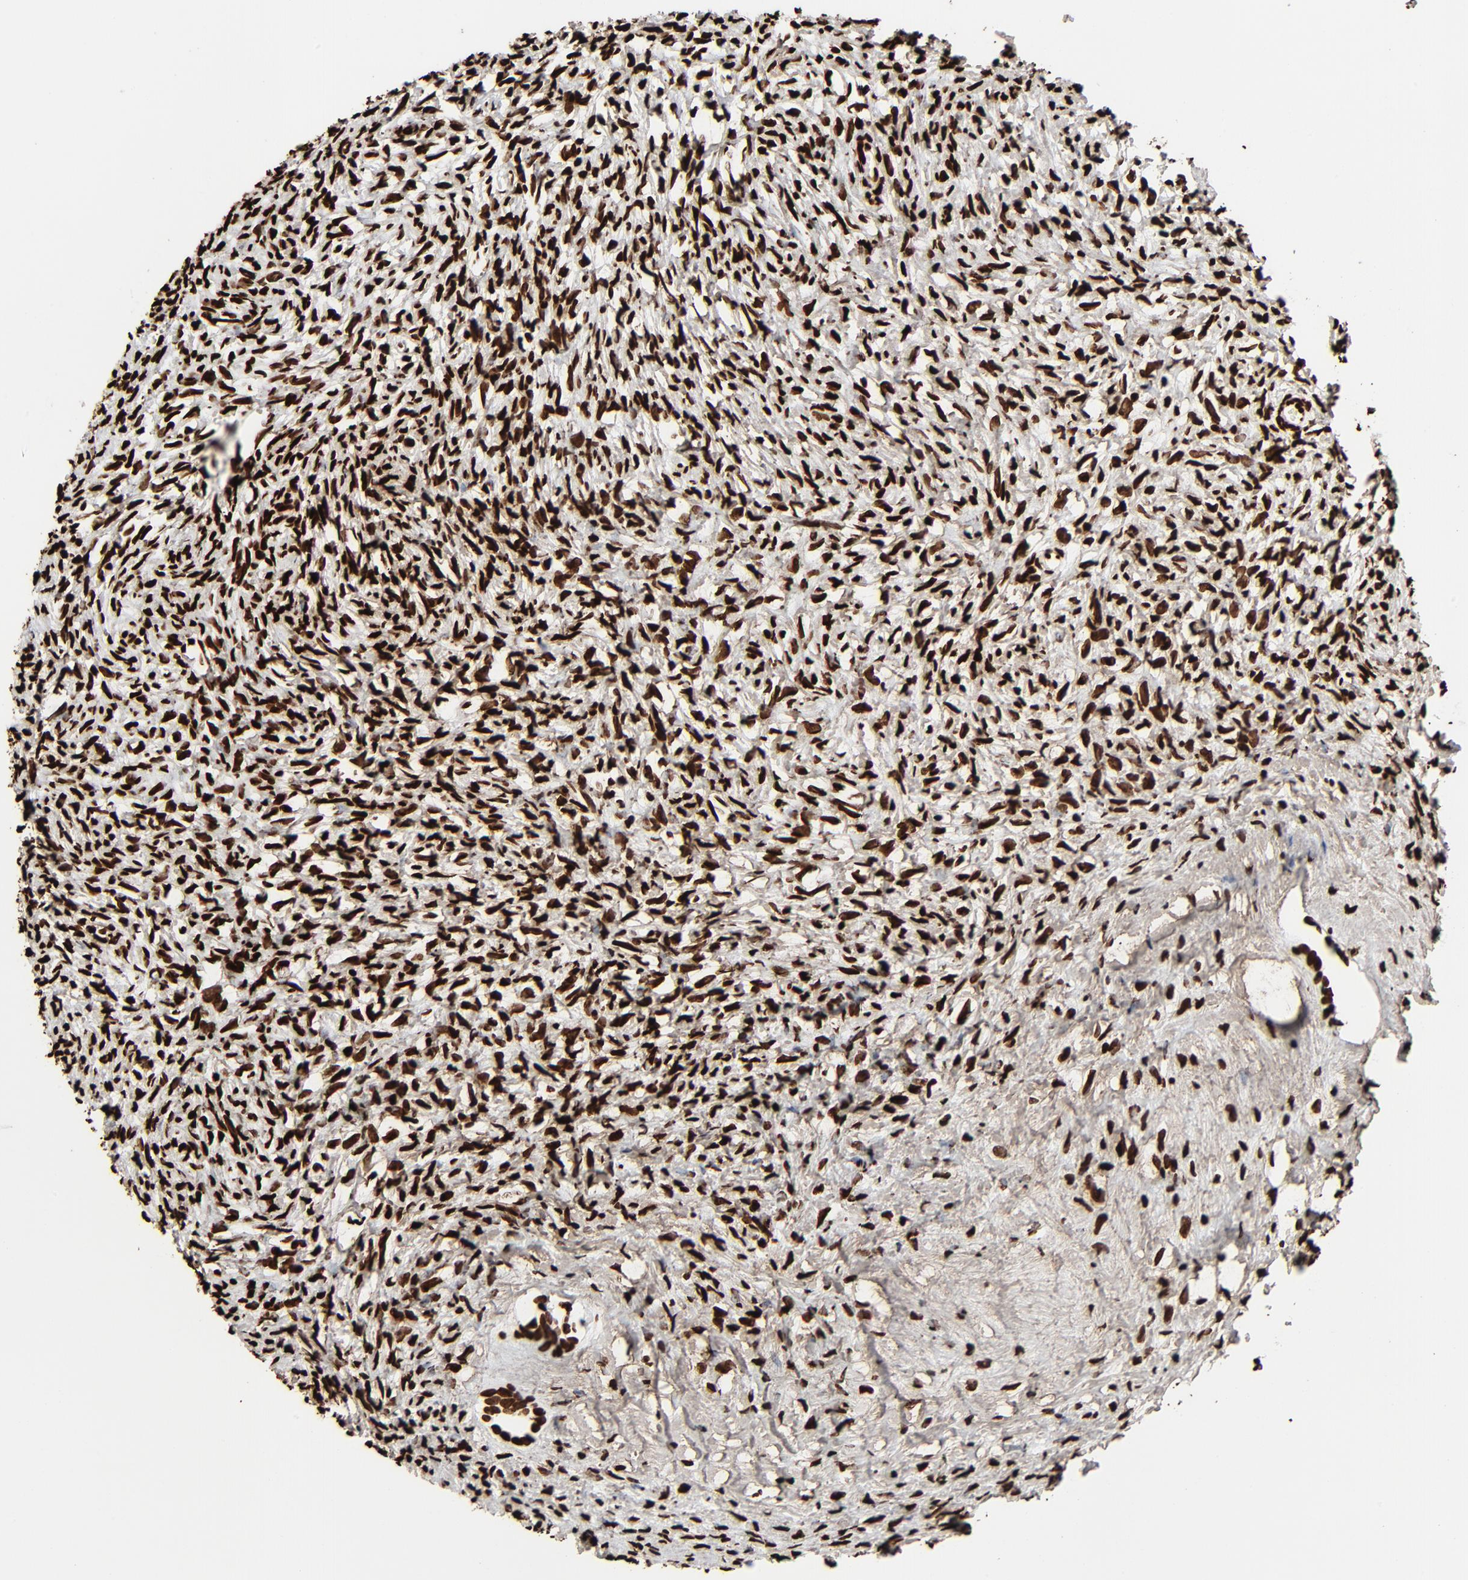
{"staining": {"intensity": "strong", "quantity": ">75%", "location": "nuclear"}, "tissue": "ovary", "cell_type": "Ovarian stroma cells", "image_type": "normal", "snomed": [{"axis": "morphology", "description": "Normal tissue, NOS"}, {"axis": "topography", "description": "Ovary"}], "caption": "Human ovary stained for a protein (brown) demonstrates strong nuclear positive positivity in approximately >75% of ovarian stroma cells.", "gene": "H3", "patient": {"sex": "female", "age": 35}}